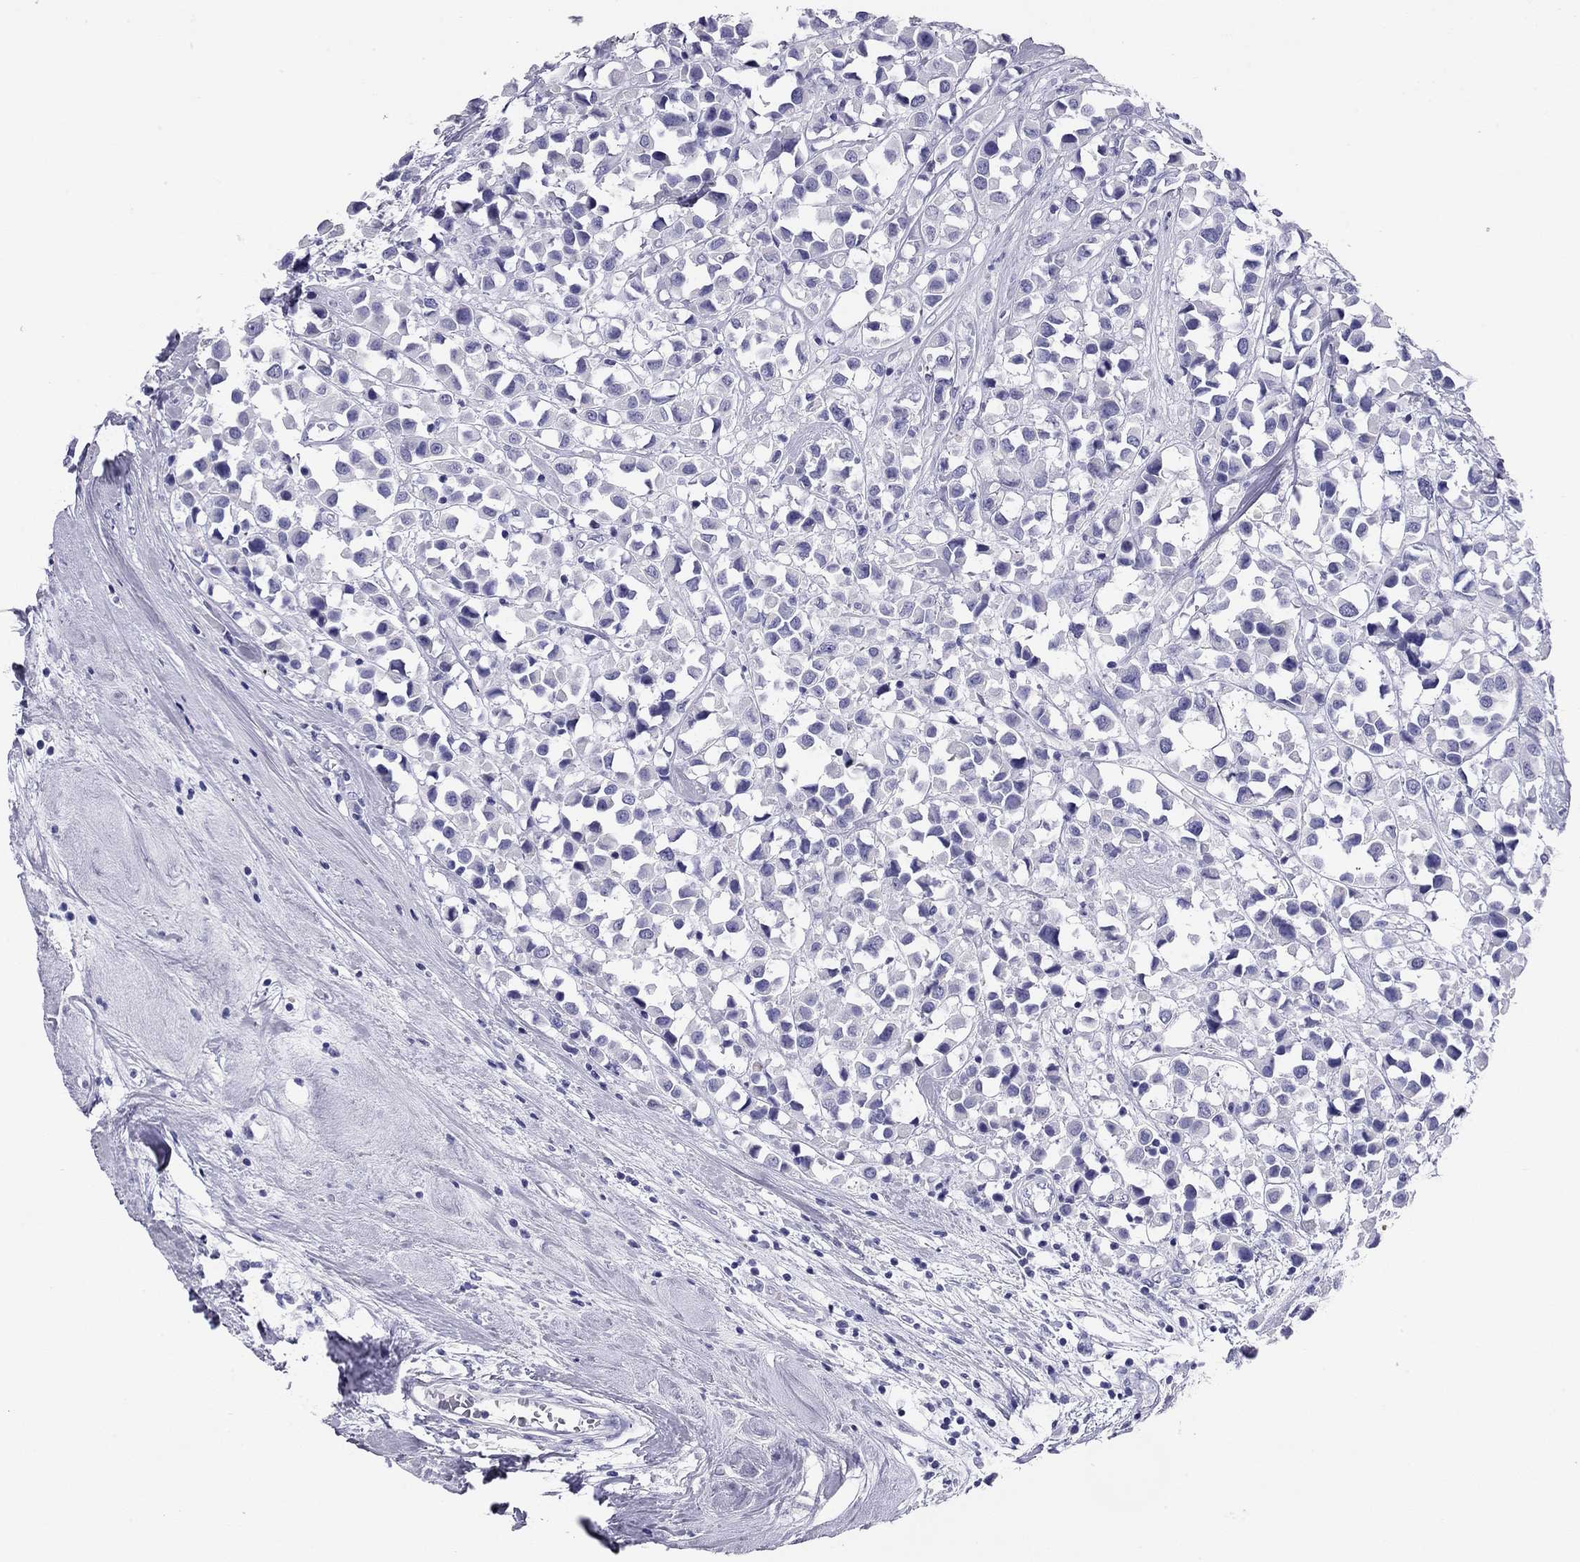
{"staining": {"intensity": "negative", "quantity": "none", "location": "none"}, "tissue": "breast cancer", "cell_type": "Tumor cells", "image_type": "cancer", "snomed": [{"axis": "morphology", "description": "Duct carcinoma"}, {"axis": "topography", "description": "Breast"}], "caption": "IHC micrograph of human invasive ductal carcinoma (breast) stained for a protein (brown), which reveals no positivity in tumor cells. The staining was performed using DAB to visualize the protein expression in brown, while the nuclei were stained in blue with hematoxylin (Magnification: 20x).", "gene": "ODF4", "patient": {"sex": "female", "age": 61}}